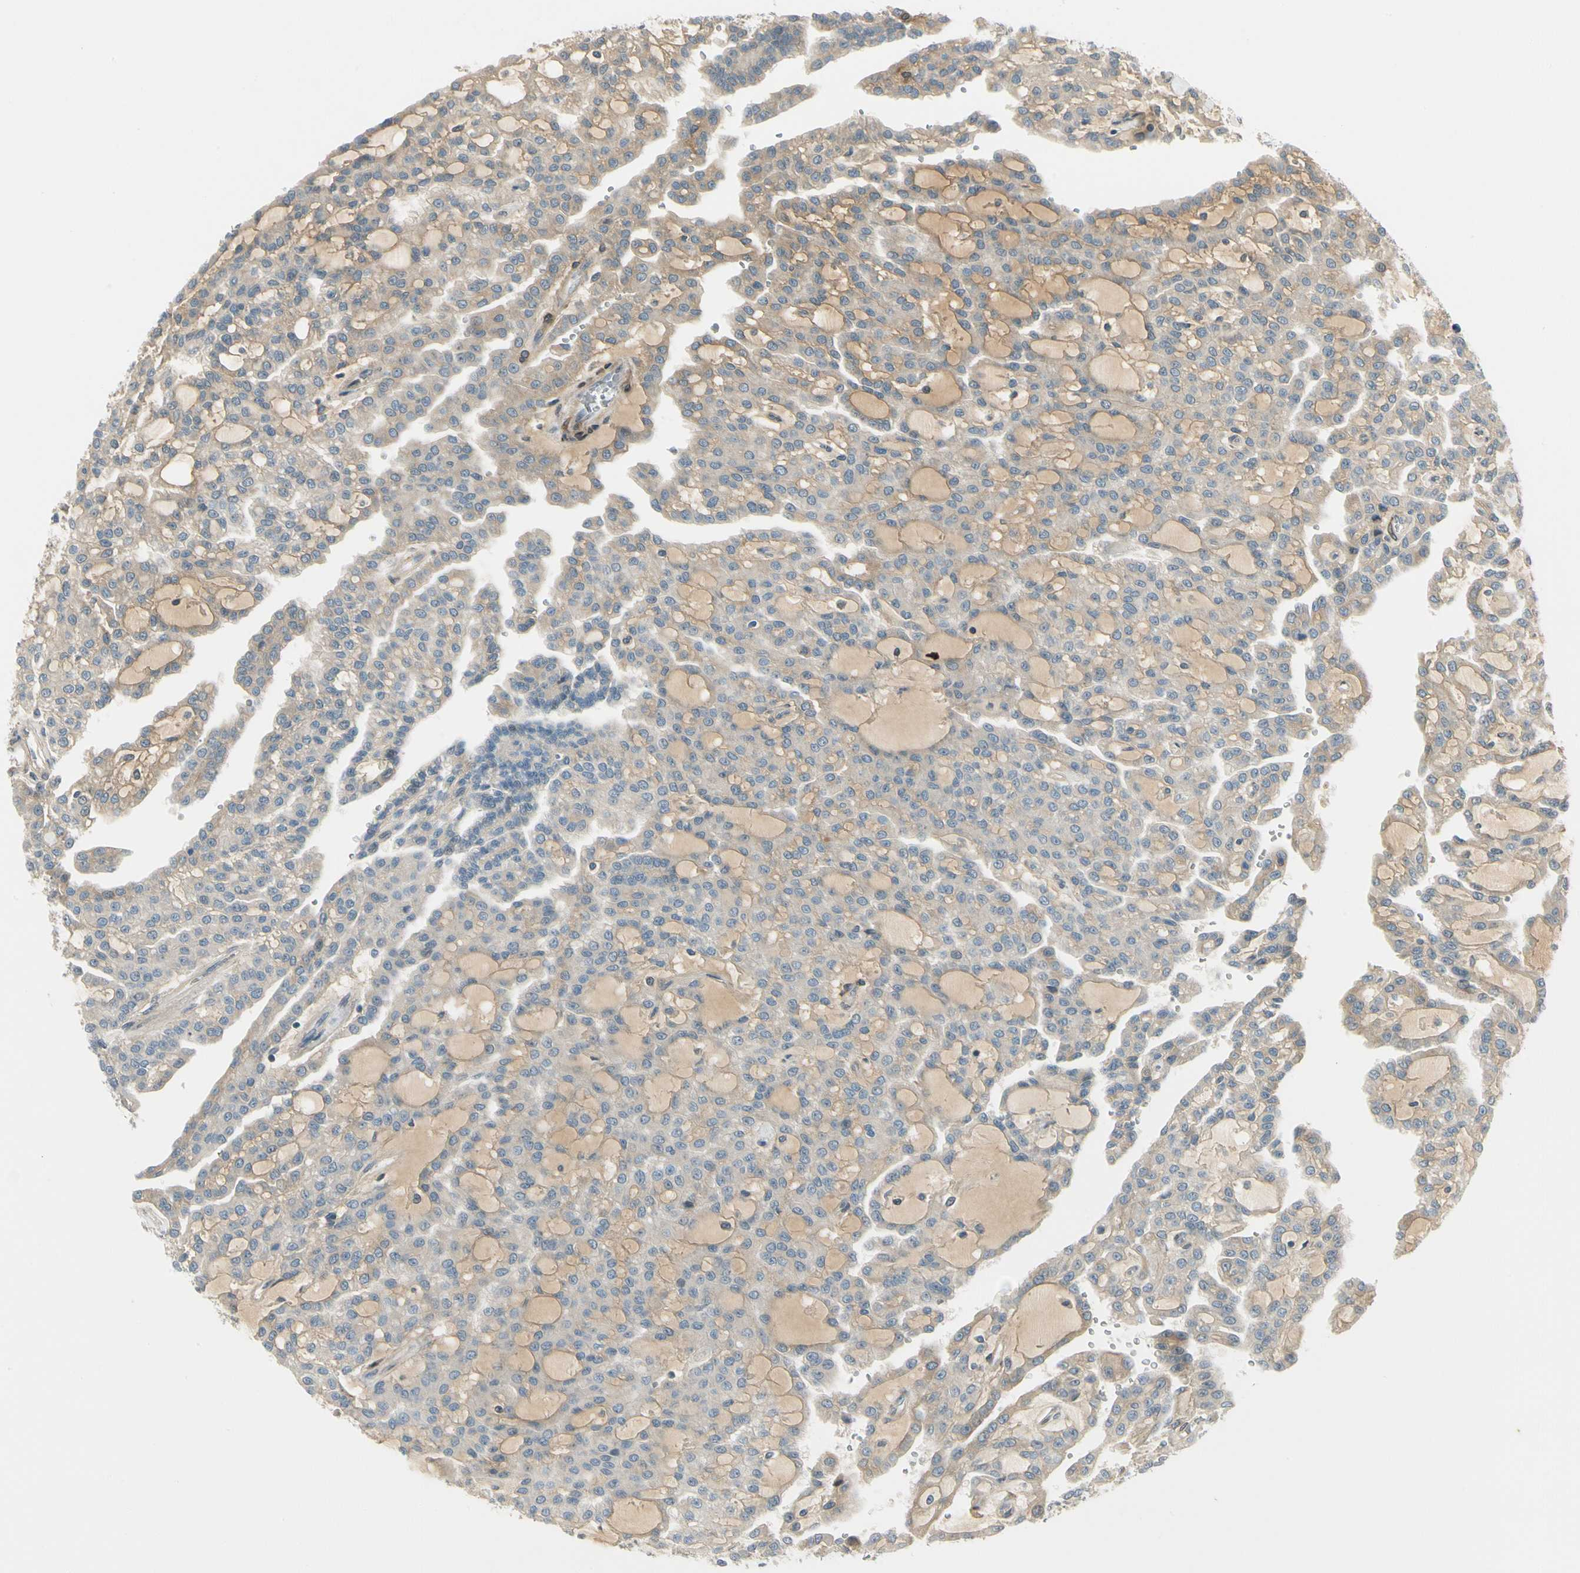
{"staining": {"intensity": "weak", "quantity": "25%-75%", "location": "cytoplasmic/membranous"}, "tissue": "renal cancer", "cell_type": "Tumor cells", "image_type": "cancer", "snomed": [{"axis": "morphology", "description": "Adenocarcinoma, NOS"}, {"axis": "topography", "description": "Kidney"}], "caption": "Immunohistochemical staining of human renal adenocarcinoma displays low levels of weak cytoplasmic/membranous staining in approximately 25%-75% of tumor cells.", "gene": "EPHB3", "patient": {"sex": "male", "age": 63}}